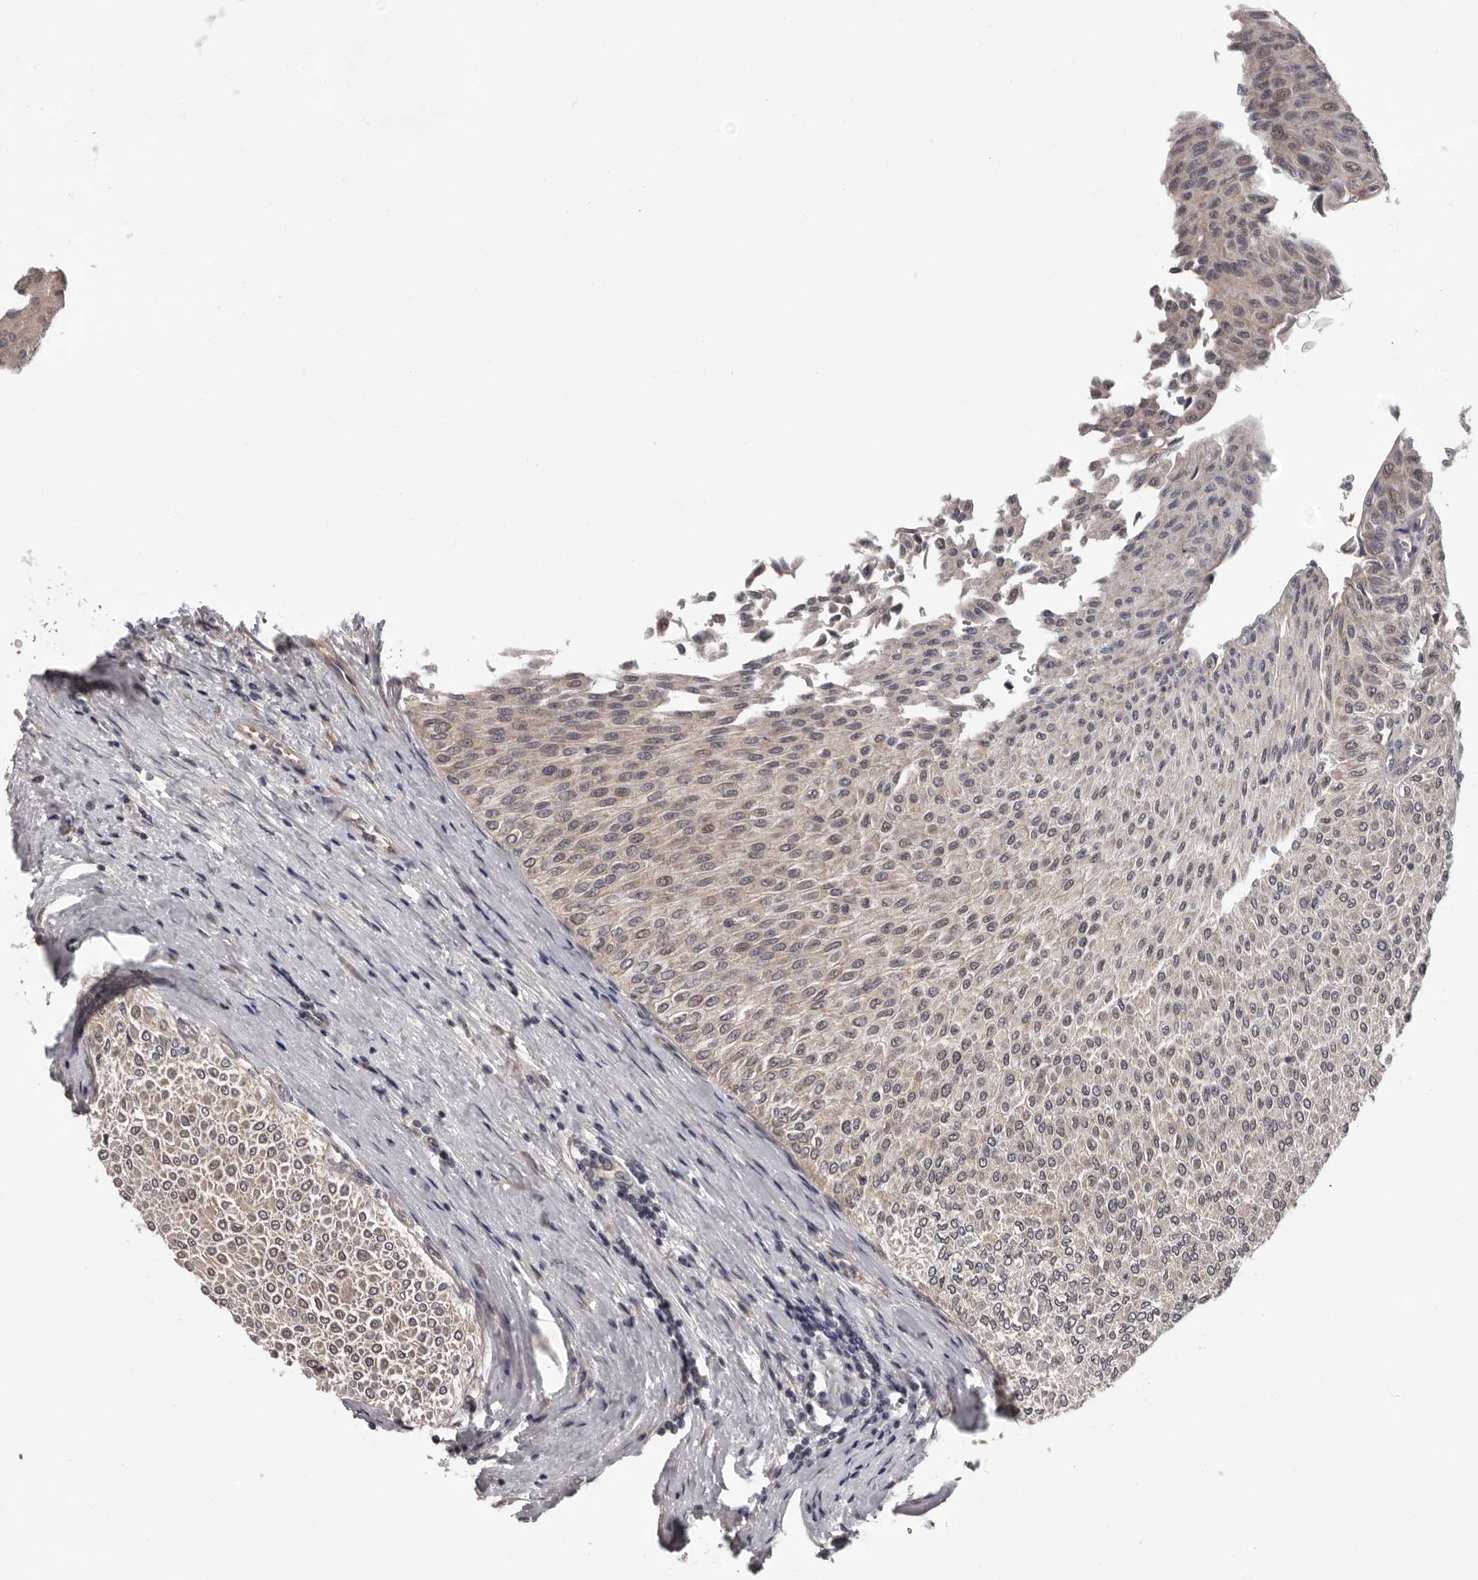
{"staining": {"intensity": "weak", "quantity": ">75%", "location": "cytoplasmic/membranous,nuclear"}, "tissue": "urothelial cancer", "cell_type": "Tumor cells", "image_type": "cancer", "snomed": [{"axis": "morphology", "description": "Urothelial carcinoma, Low grade"}, {"axis": "topography", "description": "Urinary bladder"}], "caption": "Immunohistochemistry of human urothelial carcinoma (low-grade) demonstrates low levels of weak cytoplasmic/membranous and nuclear staining in about >75% of tumor cells.", "gene": "MED8", "patient": {"sex": "male", "age": 78}}